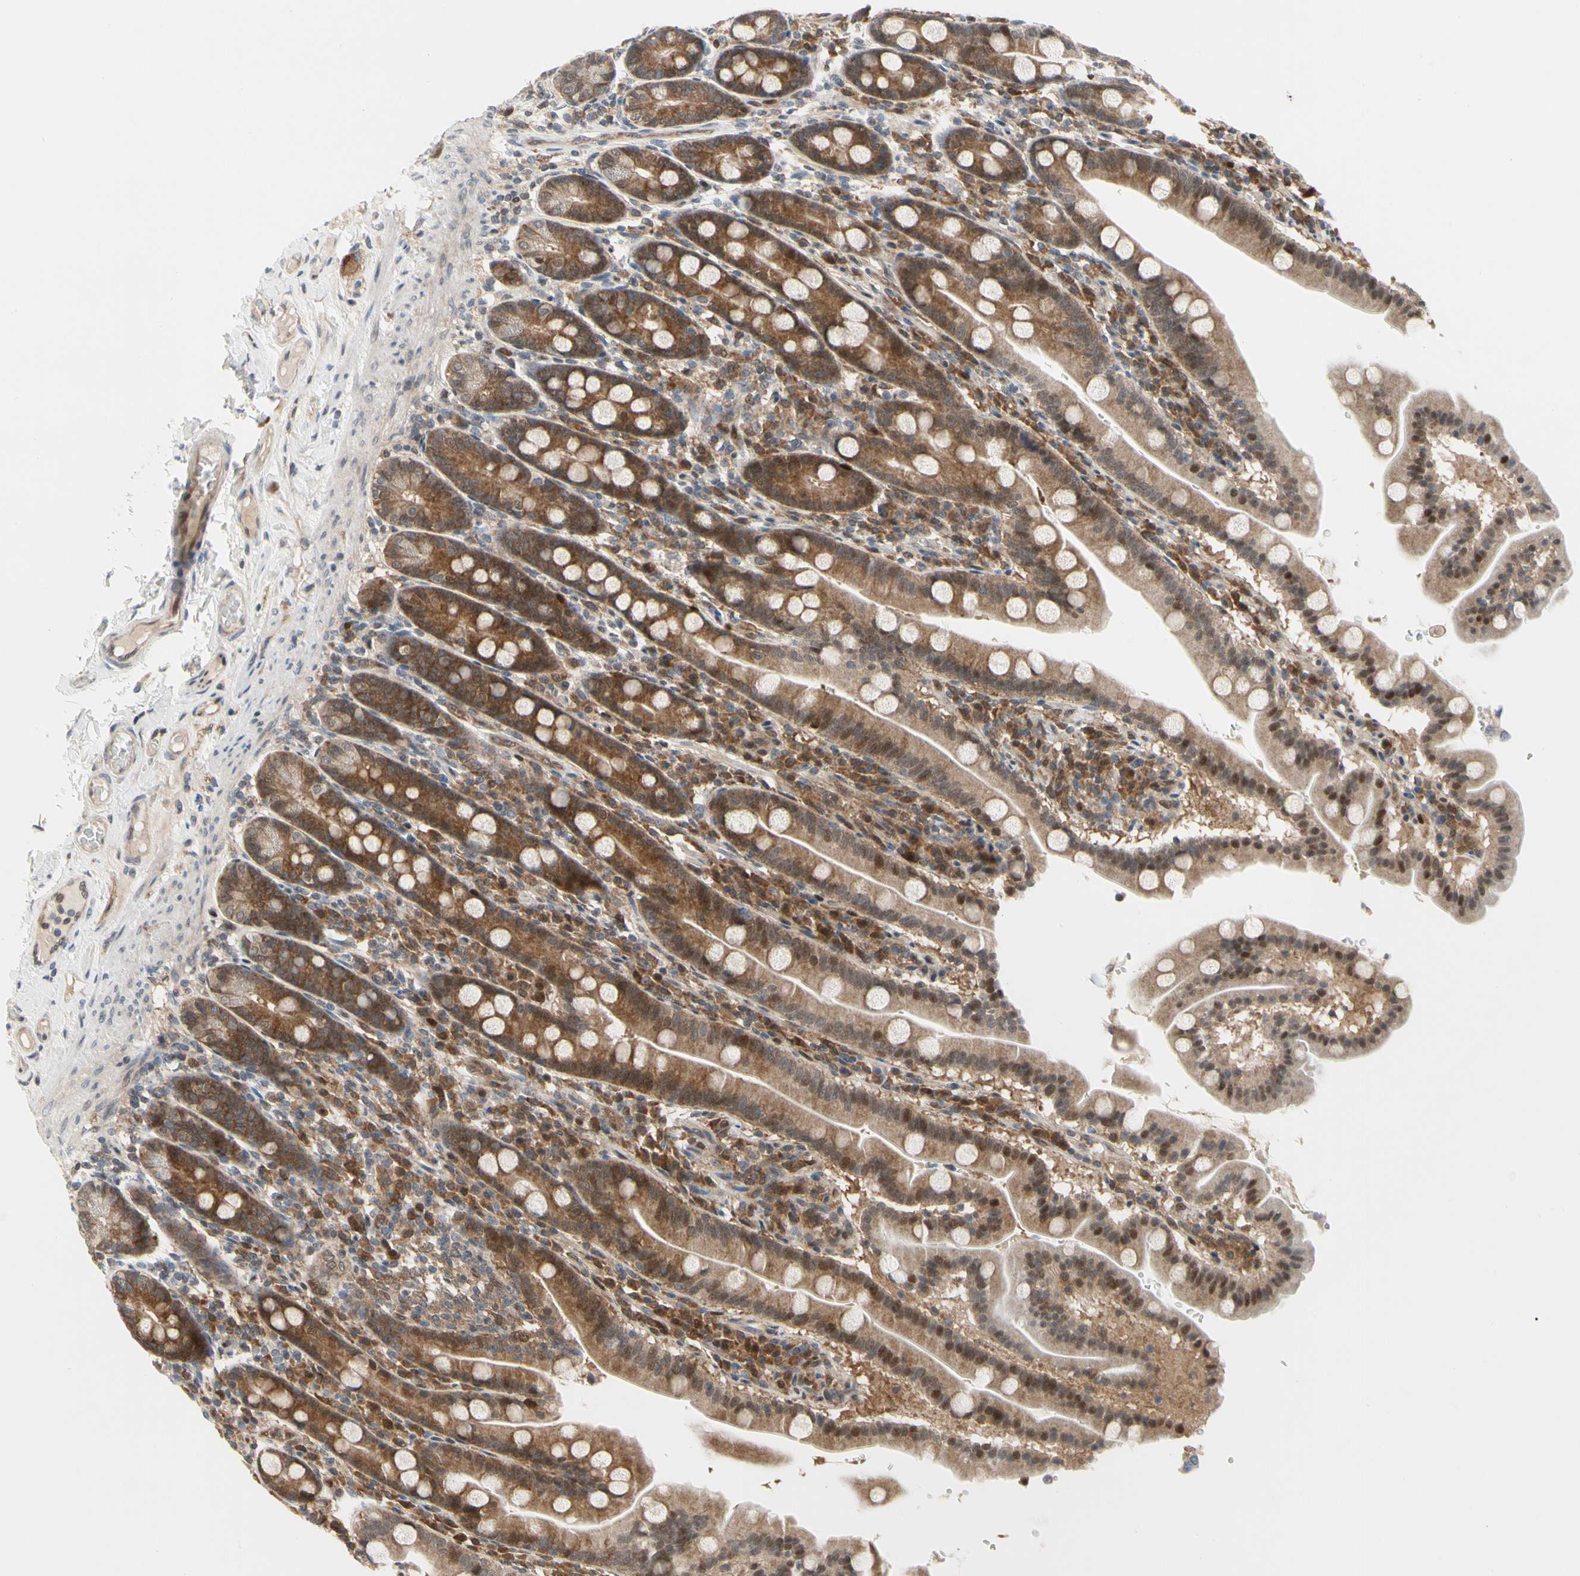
{"staining": {"intensity": "moderate", "quantity": ">75%", "location": "cytoplasmic/membranous"}, "tissue": "duodenum", "cell_type": "Glandular cells", "image_type": "normal", "snomed": [{"axis": "morphology", "description": "Normal tissue, NOS"}, {"axis": "topography", "description": "Duodenum"}], "caption": "The image exhibits immunohistochemical staining of benign duodenum. There is moderate cytoplasmic/membranous expression is appreciated in about >75% of glandular cells. (DAB IHC, brown staining for protein, blue staining for nuclei).", "gene": "CDK5", "patient": {"sex": "male", "age": 50}}